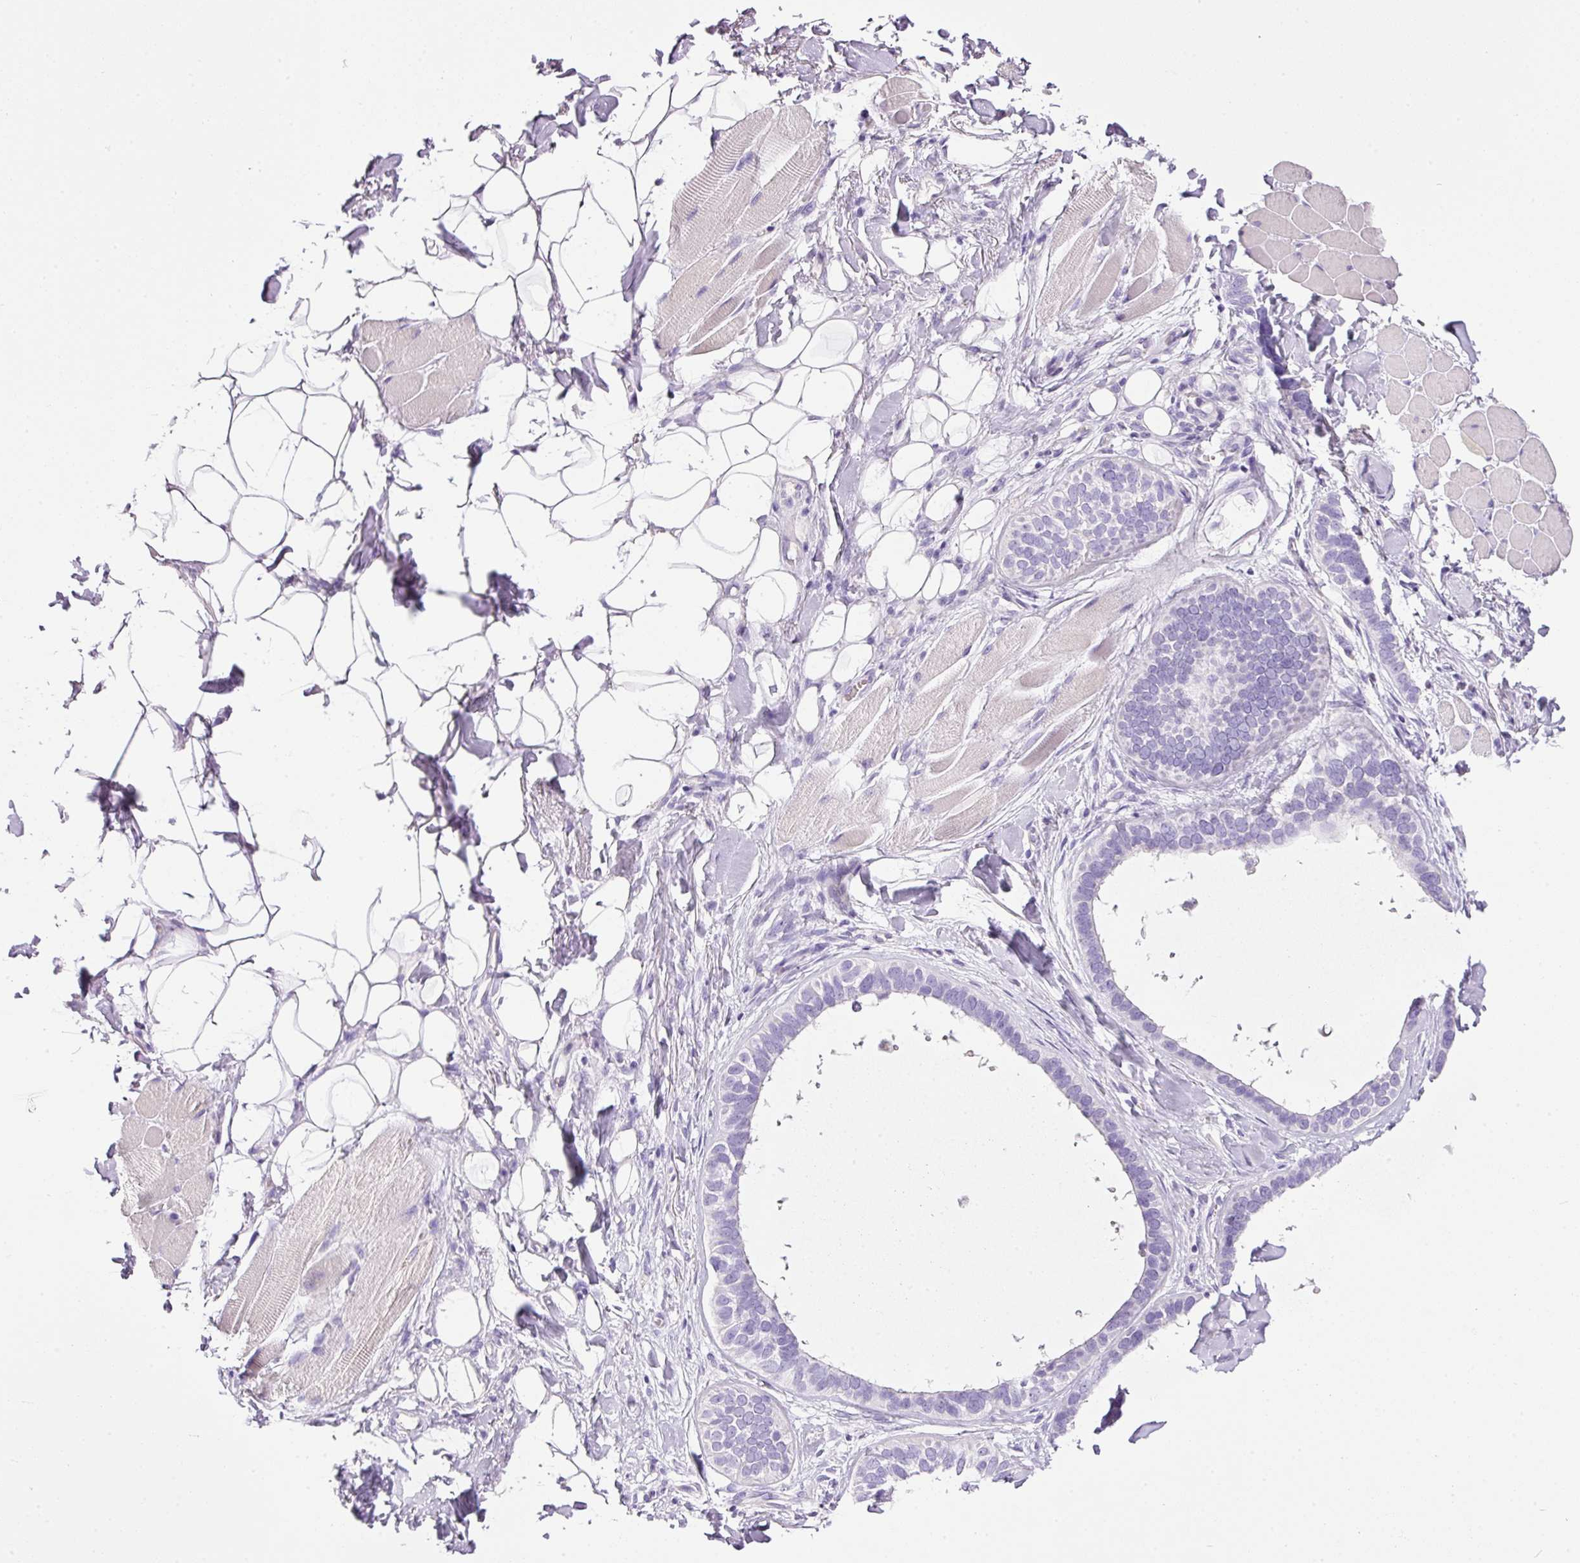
{"staining": {"intensity": "negative", "quantity": "none", "location": "none"}, "tissue": "skin cancer", "cell_type": "Tumor cells", "image_type": "cancer", "snomed": [{"axis": "morphology", "description": "Basal cell carcinoma"}, {"axis": "topography", "description": "Skin"}], "caption": "This histopathology image is of skin cancer (basal cell carcinoma) stained with IHC to label a protein in brown with the nuclei are counter-stained blue. There is no staining in tumor cells.", "gene": "BSND", "patient": {"sex": "male", "age": 62}}